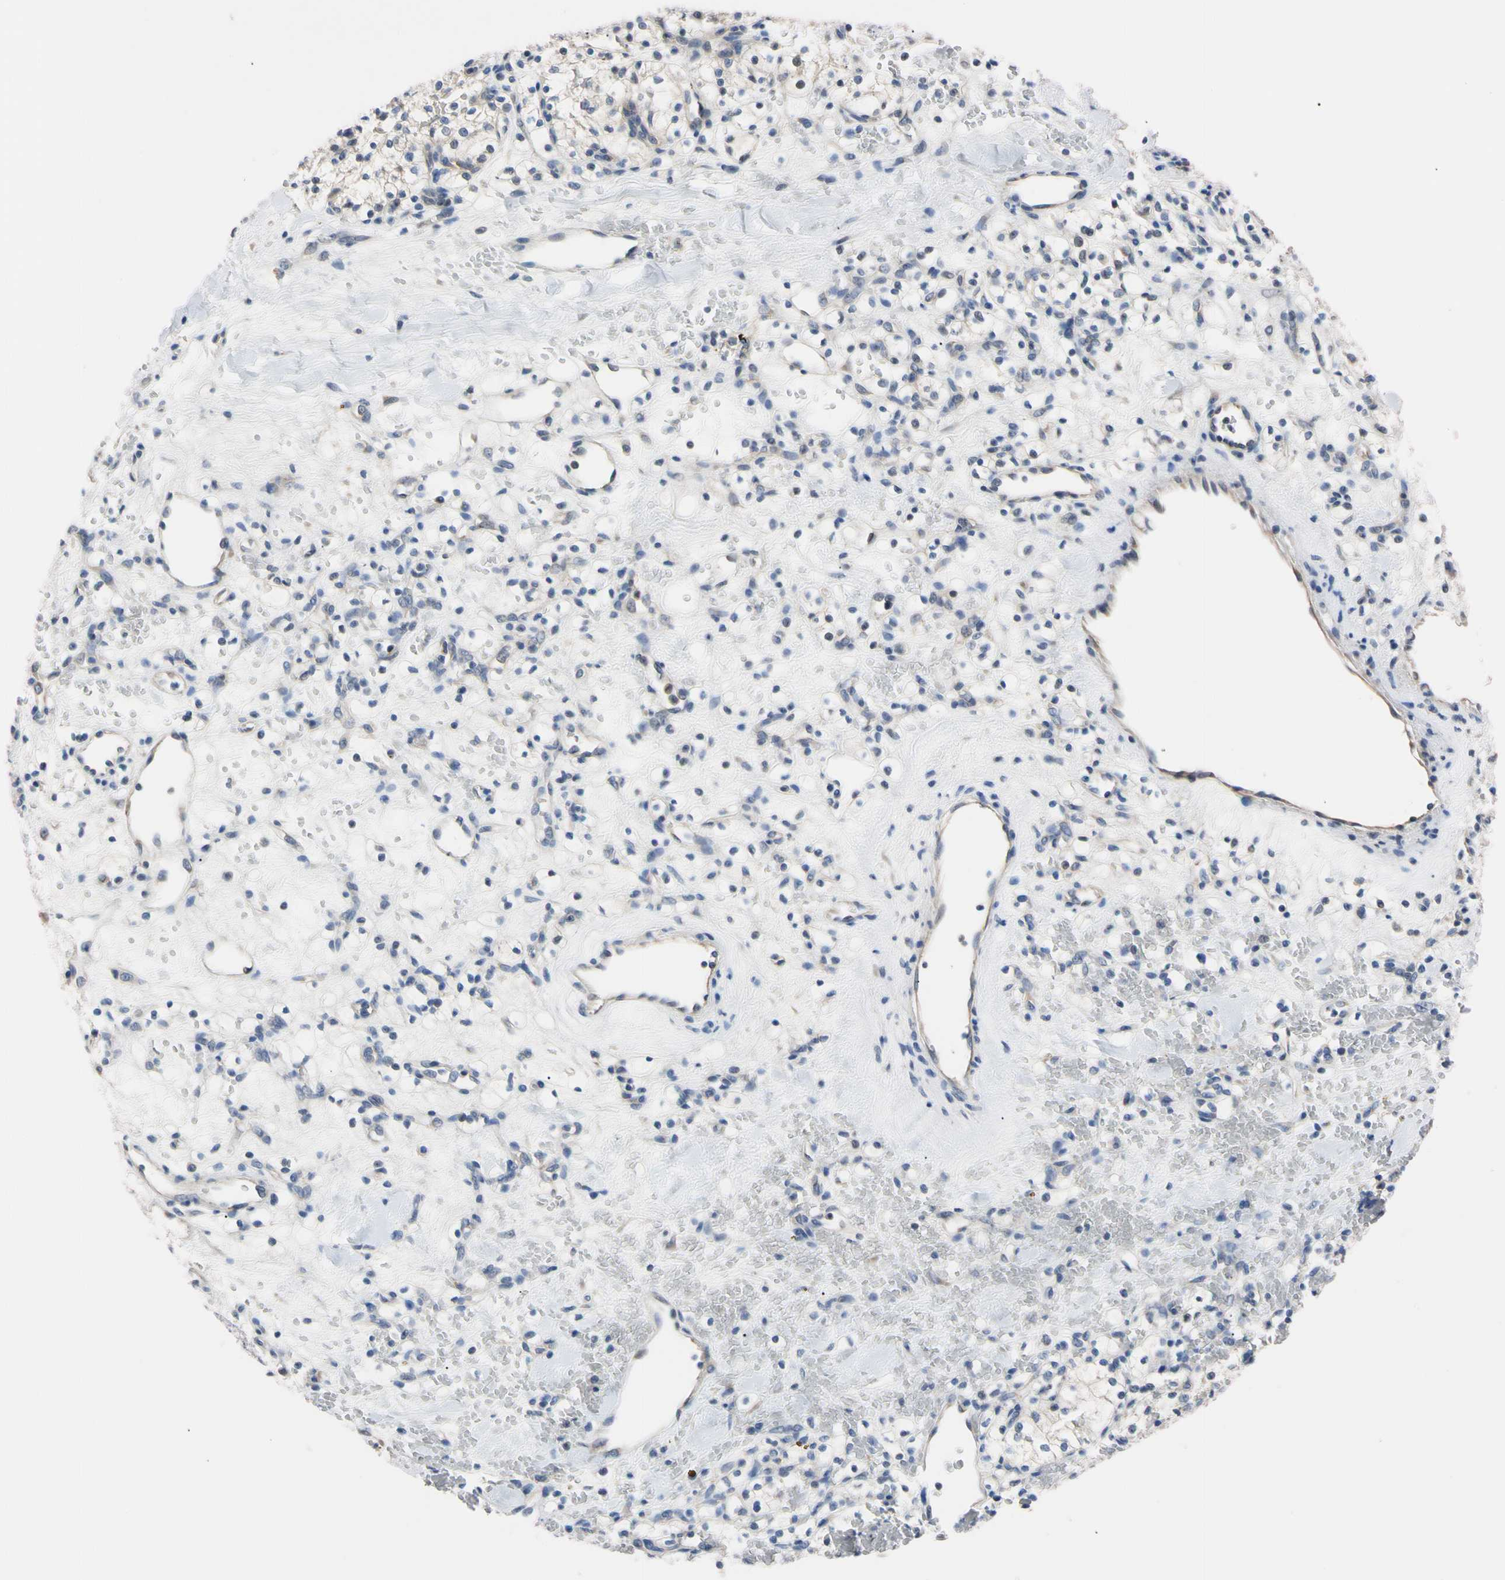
{"staining": {"intensity": "negative", "quantity": "none", "location": "none"}, "tissue": "renal cancer", "cell_type": "Tumor cells", "image_type": "cancer", "snomed": [{"axis": "morphology", "description": "Adenocarcinoma, NOS"}, {"axis": "topography", "description": "Kidney"}], "caption": "An immunohistochemistry image of adenocarcinoma (renal) is shown. There is no staining in tumor cells of adenocarcinoma (renal). Nuclei are stained in blue.", "gene": "RARS1", "patient": {"sex": "female", "age": 60}}